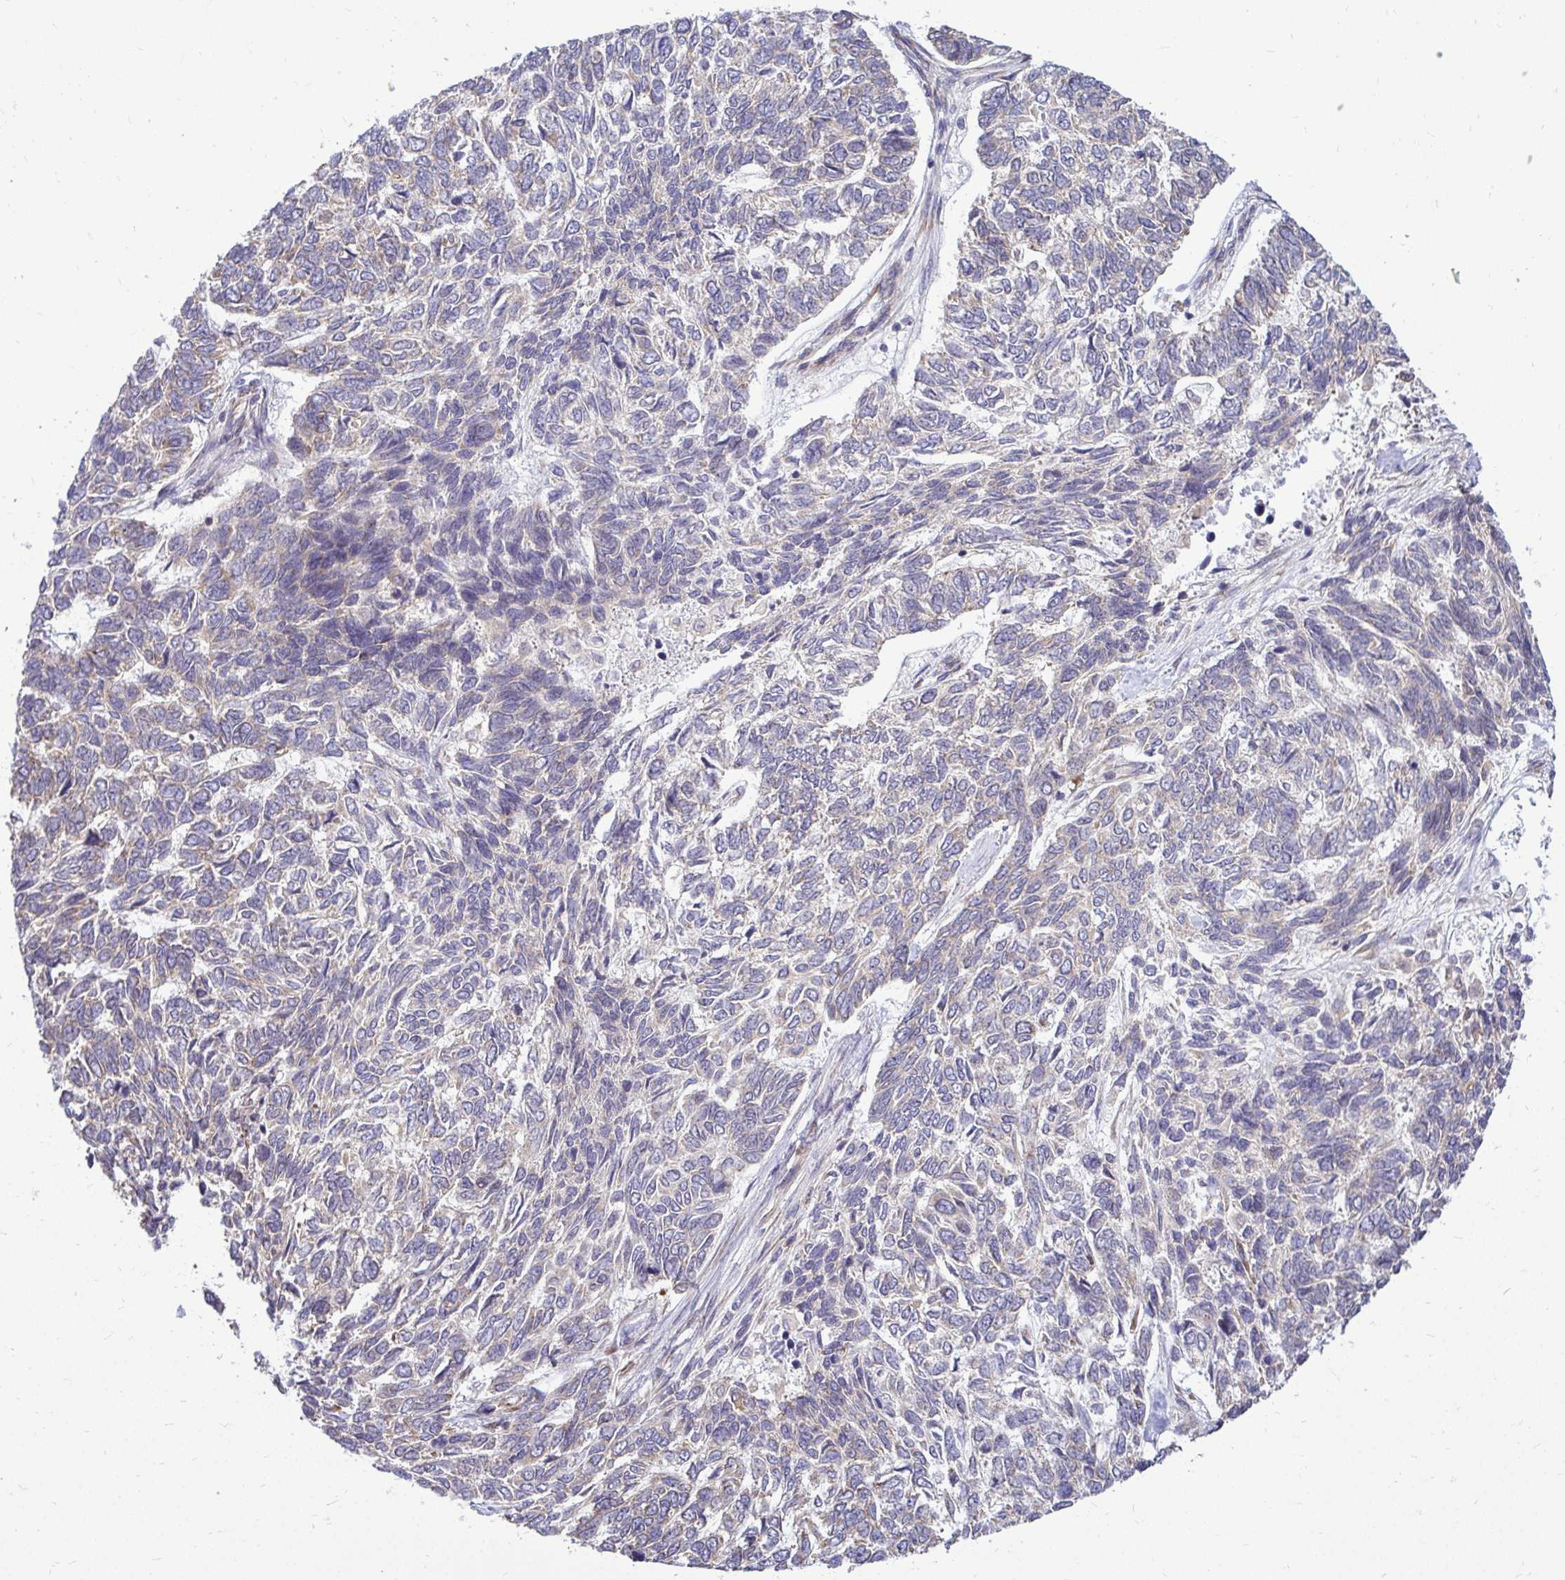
{"staining": {"intensity": "weak", "quantity": "<25%", "location": "cytoplasmic/membranous"}, "tissue": "skin cancer", "cell_type": "Tumor cells", "image_type": "cancer", "snomed": [{"axis": "morphology", "description": "Basal cell carcinoma"}, {"axis": "topography", "description": "Skin"}], "caption": "Skin cancer was stained to show a protein in brown. There is no significant staining in tumor cells.", "gene": "FMR1", "patient": {"sex": "female", "age": 65}}